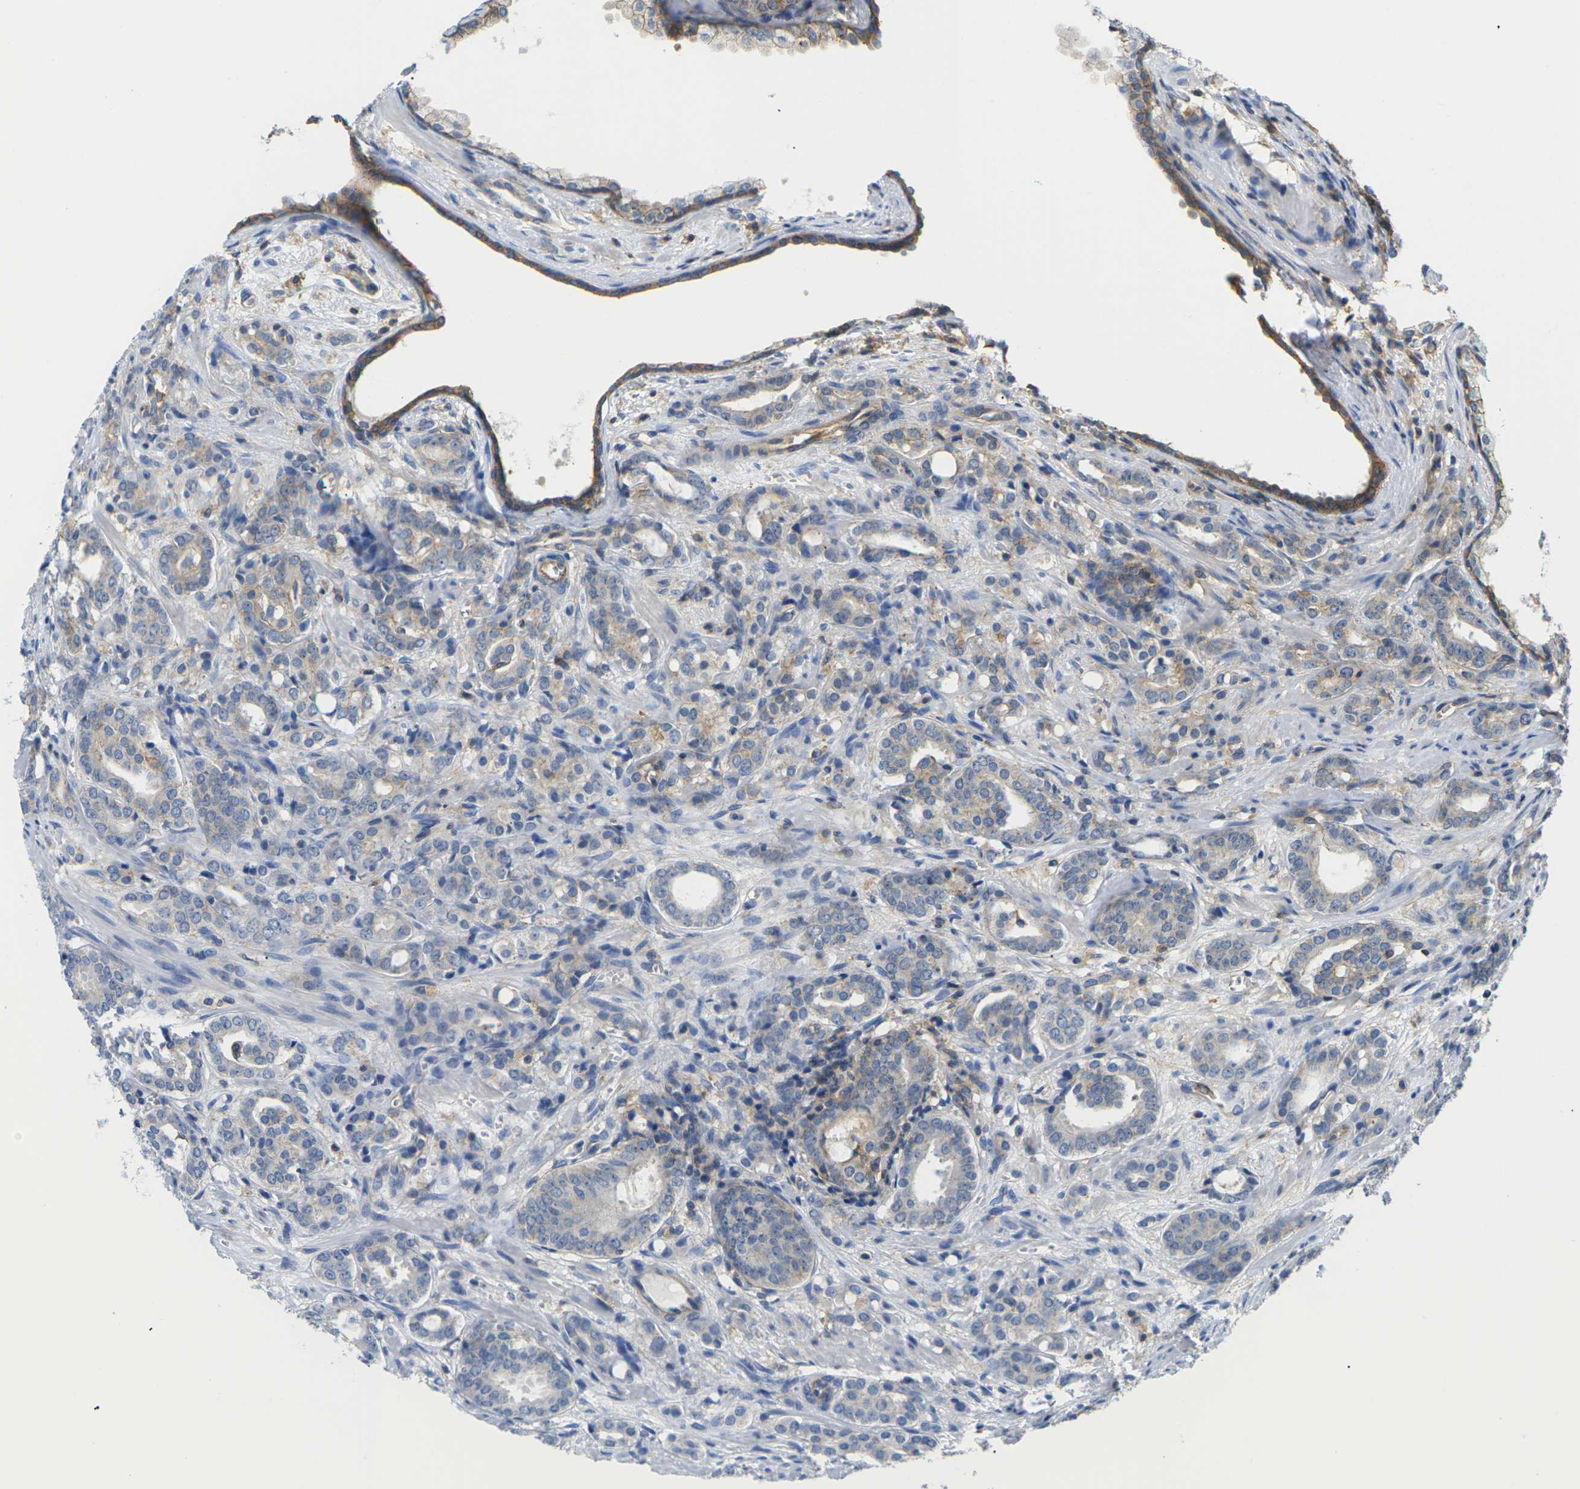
{"staining": {"intensity": "negative", "quantity": "none", "location": "none"}, "tissue": "prostate cancer", "cell_type": "Tumor cells", "image_type": "cancer", "snomed": [{"axis": "morphology", "description": "Adenocarcinoma, High grade"}, {"axis": "topography", "description": "Prostate"}], "caption": "High-grade adenocarcinoma (prostate) was stained to show a protein in brown. There is no significant expression in tumor cells. The staining is performed using DAB (3,3'-diaminobenzidine) brown chromogen with nuclei counter-stained in using hematoxylin.", "gene": "IQGAP1", "patient": {"sex": "male", "age": 64}}